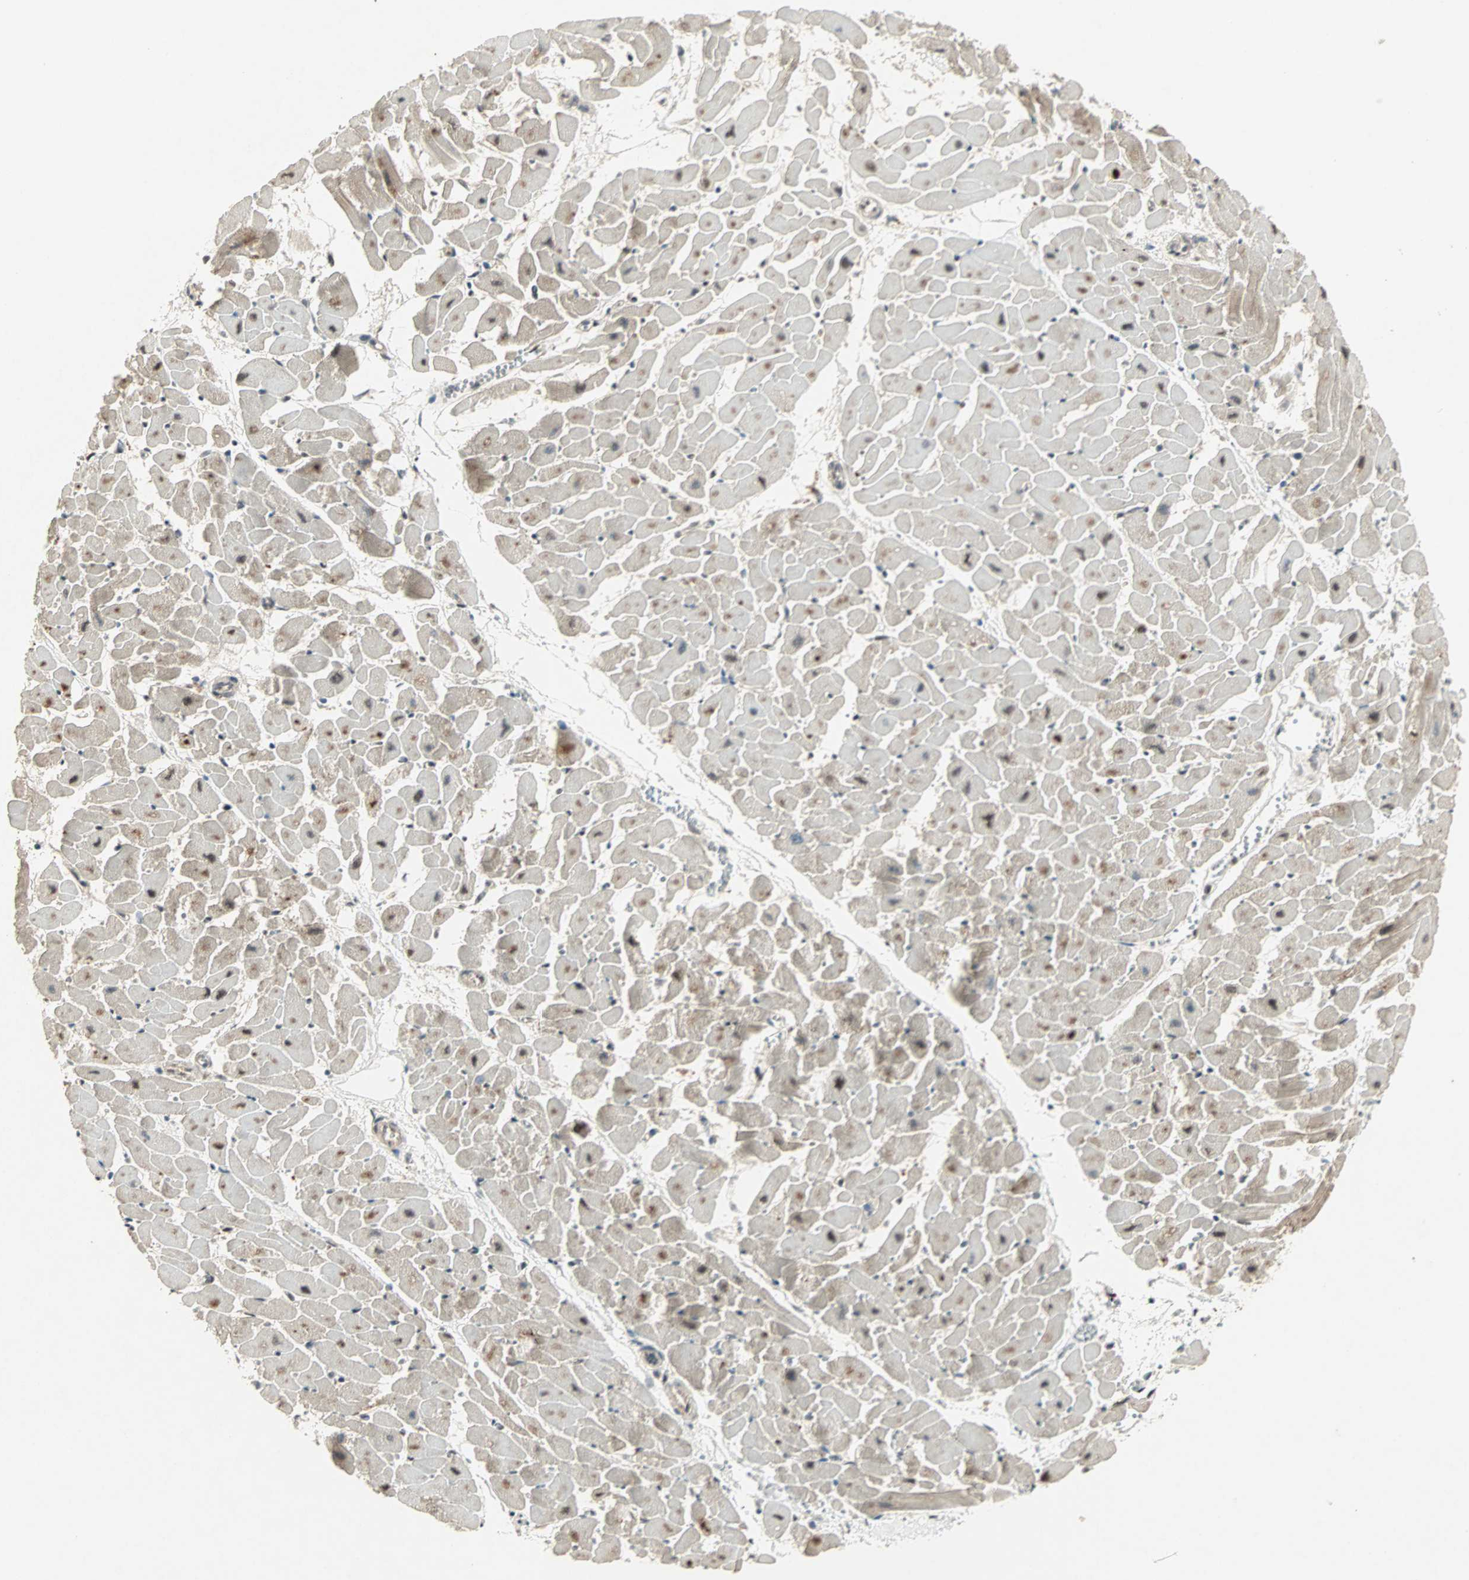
{"staining": {"intensity": "moderate", "quantity": ">75%", "location": "nuclear"}, "tissue": "heart muscle", "cell_type": "Cardiomyocytes", "image_type": "normal", "snomed": [{"axis": "morphology", "description": "Normal tissue, NOS"}, {"axis": "topography", "description": "Heart"}], "caption": "About >75% of cardiomyocytes in normal human heart muscle show moderate nuclear protein staining as visualized by brown immunohistochemical staining.", "gene": "ZNF701", "patient": {"sex": "female", "age": 19}}